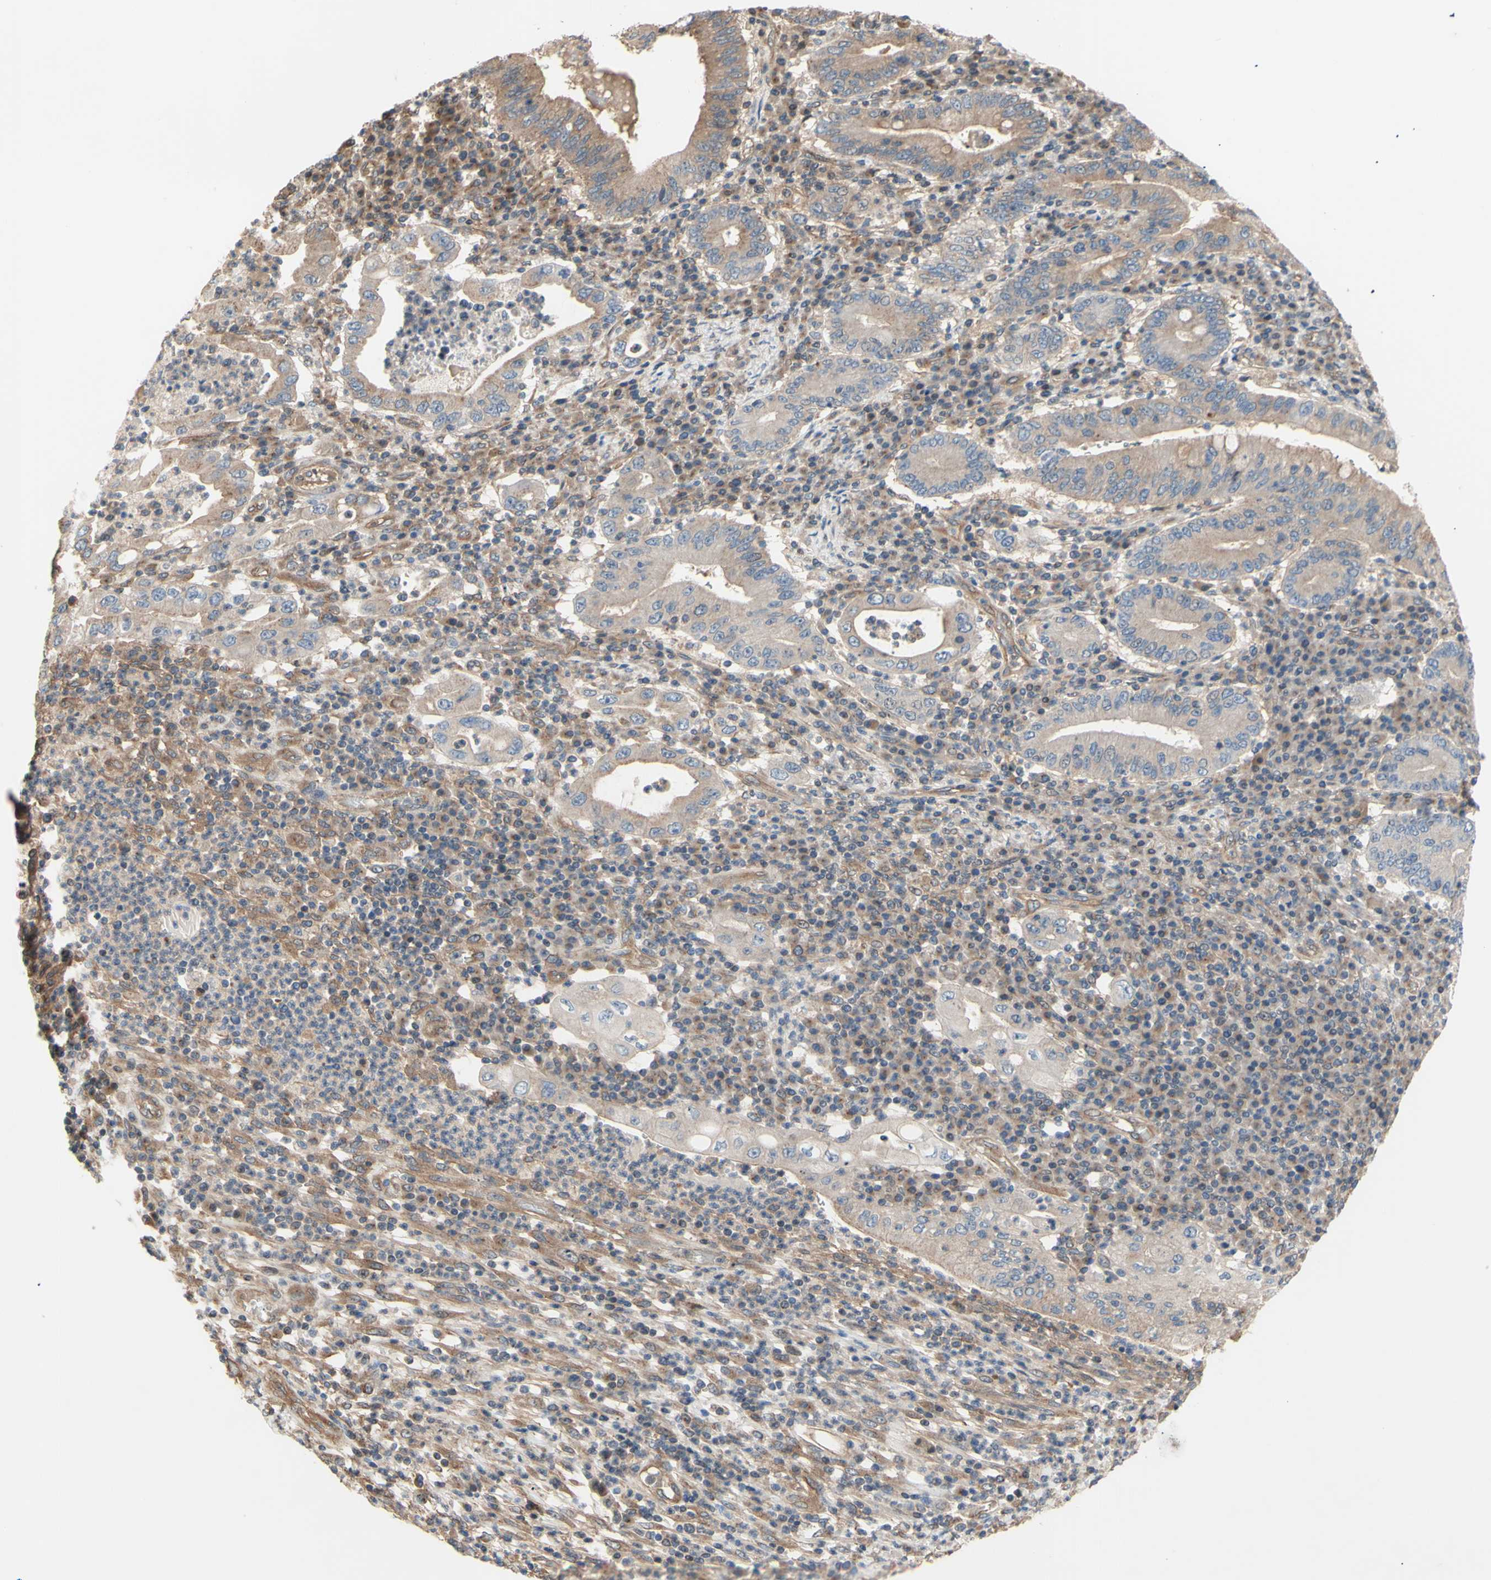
{"staining": {"intensity": "moderate", "quantity": ">75%", "location": "cytoplasmic/membranous"}, "tissue": "stomach cancer", "cell_type": "Tumor cells", "image_type": "cancer", "snomed": [{"axis": "morphology", "description": "Normal tissue, NOS"}, {"axis": "morphology", "description": "Adenocarcinoma, NOS"}, {"axis": "topography", "description": "Esophagus"}, {"axis": "topography", "description": "Stomach, upper"}, {"axis": "topography", "description": "Peripheral nerve tissue"}], "caption": "Protein staining by immunohistochemistry exhibits moderate cytoplasmic/membranous expression in approximately >75% of tumor cells in stomach cancer. The protein of interest is stained brown, and the nuclei are stained in blue (DAB (3,3'-diaminobenzidine) IHC with brightfield microscopy, high magnification).", "gene": "DYNLRB1", "patient": {"sex": "male", "age": 62}}